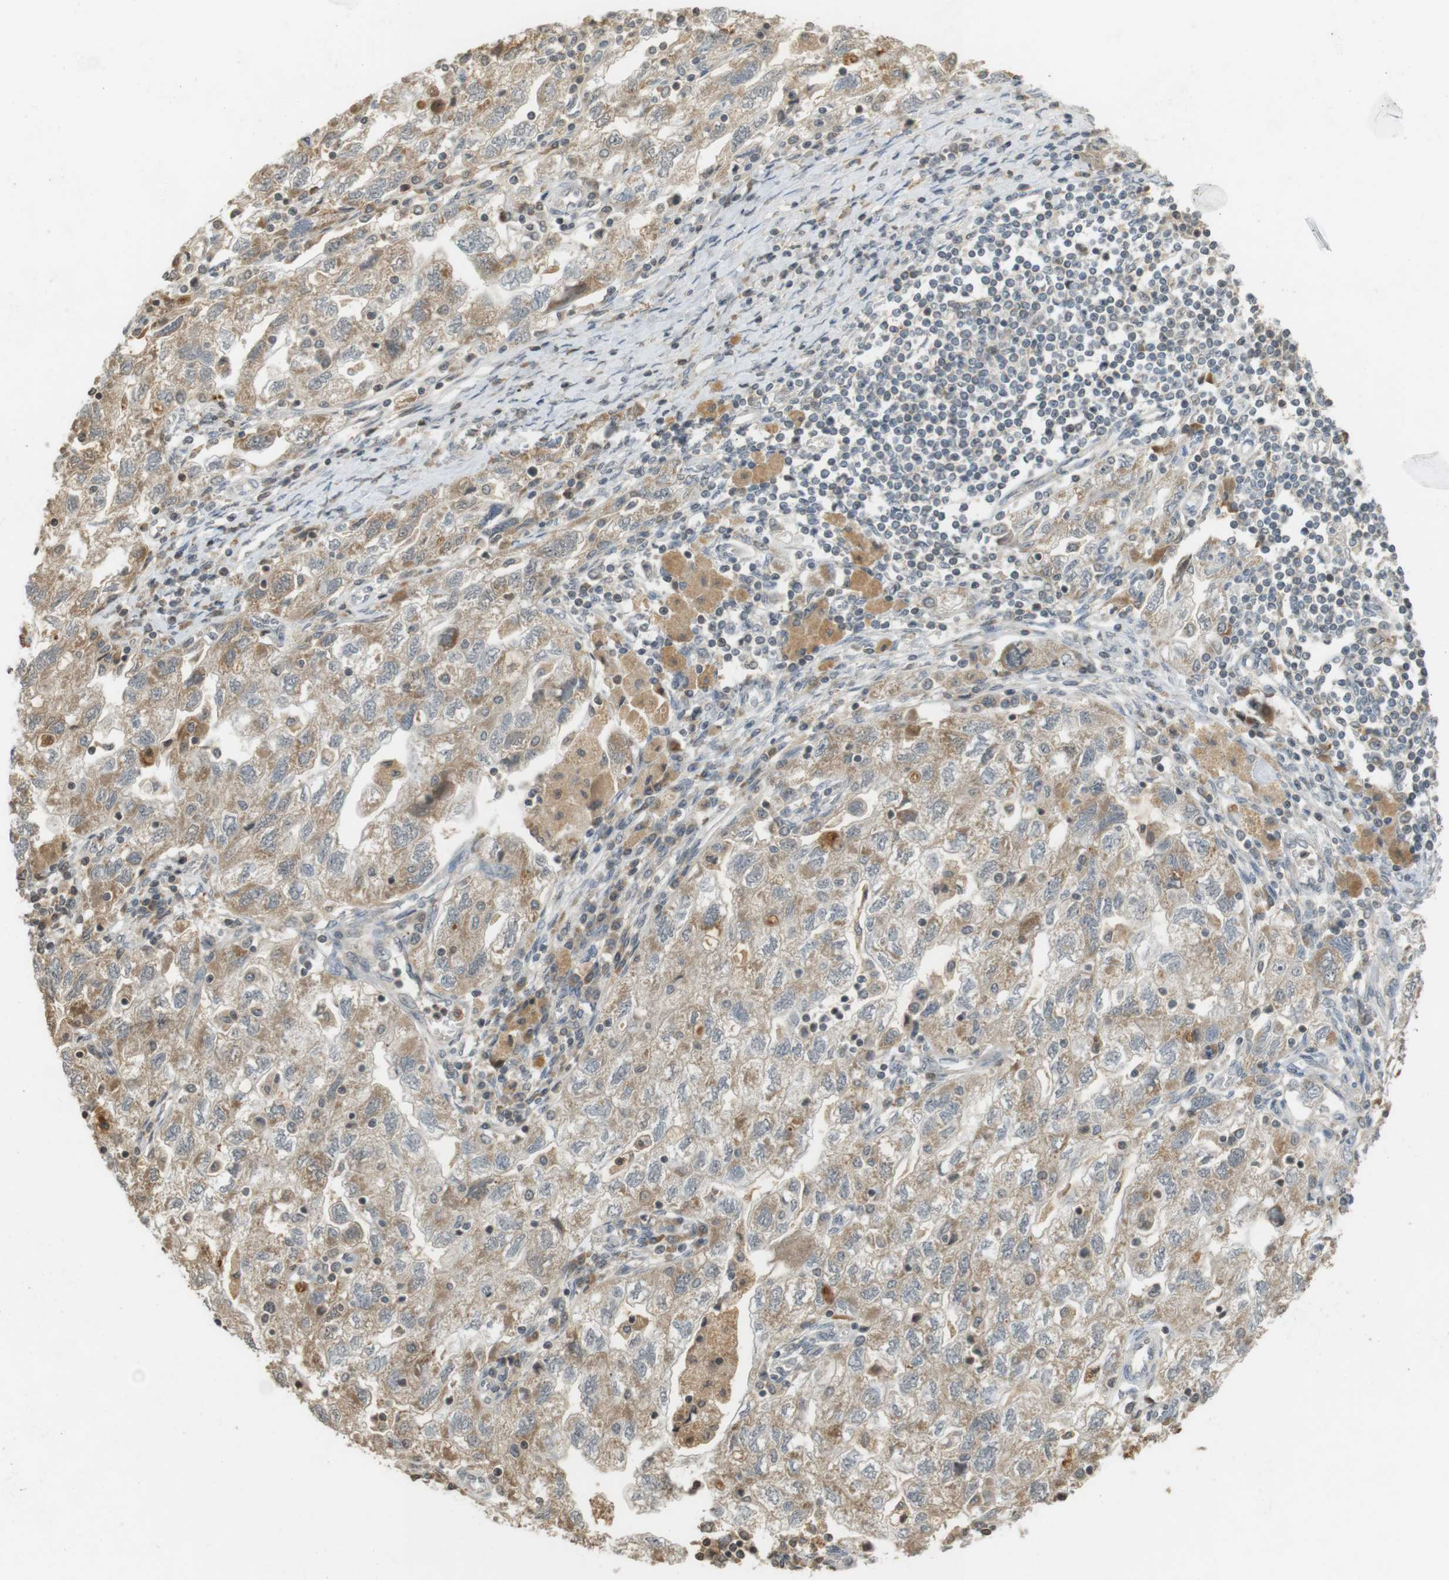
{"staining": {"intensity": "weak", "quantity": ">75%", "location": "cytoplasmic/membranous"}, "tissue": "ovarian cancer", "cell_type": "Tumor cells", "image_type": "cancer", "snomed": [{"axis": "morphology", "description": "Carcinoma, NOS"}, {"axis": "morphology", "description": "Cystadenocarcinoma, serous, NOS"}, {"axis": "topography", "description": "Ovary"}], "caption": "IHC (DAB) staining of human ovarian cancer (carcinoma) demonstrates weak cytoplasmic/membranous protein staining in about >75% of tumor cells.", "gene": "SRR", "patient": {"sex": "female", "age": 69}}